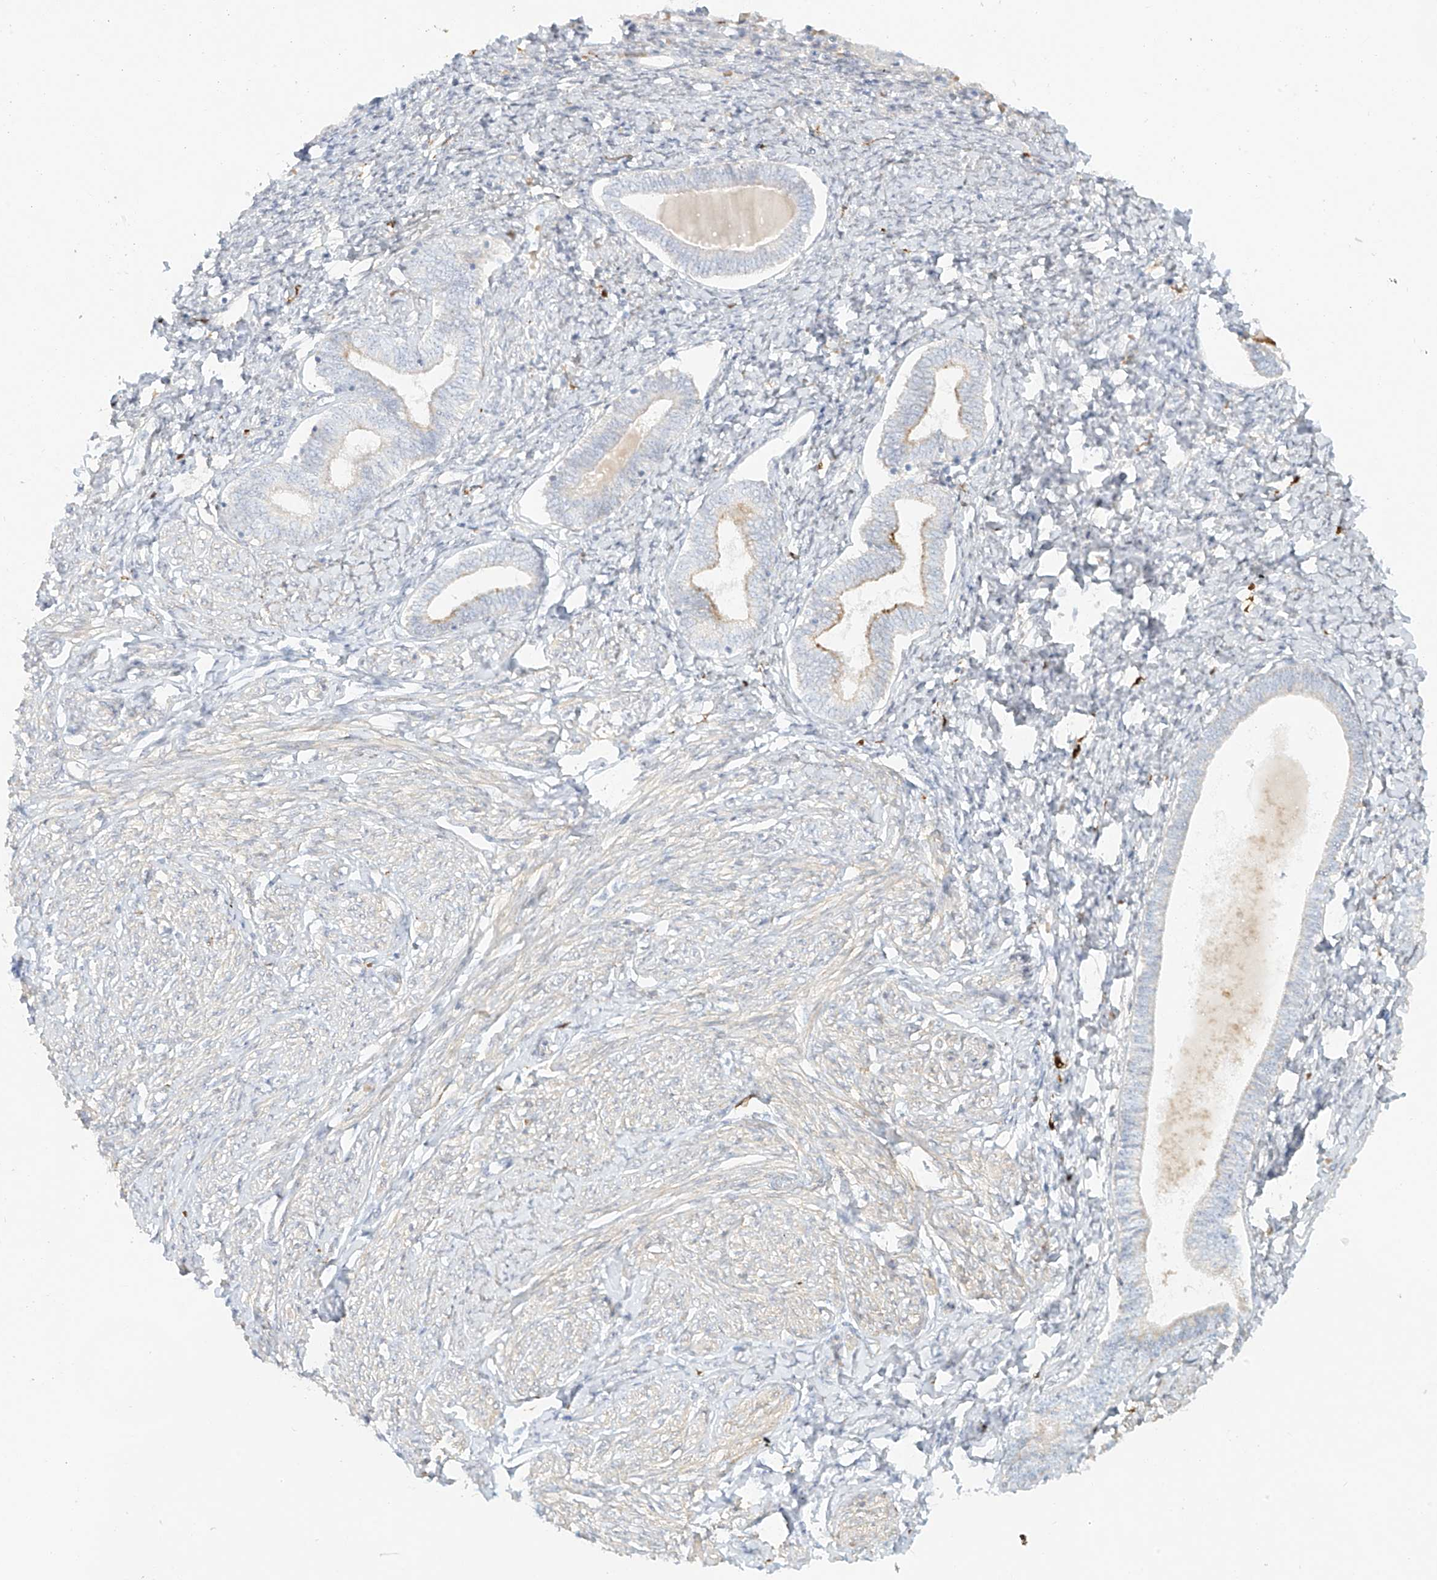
{"staining": {"intensity": "negative", "quantity": "none", "location": "none"}, "tissue": "endometrium", "cell_type": "Cells in endometrial stroma", "image_type": "normal", "snomed": [{"axis": "morphology", "description": "Normal tissue, NOS"}, {"axis": "topography", "description": "Endometrium"}], "caption": "The micrograph shows no significant expression in cells in endometrial stroma of endometrium.", "gene": "UPK1B", "patient": {"sex": "female", "age": 72}}